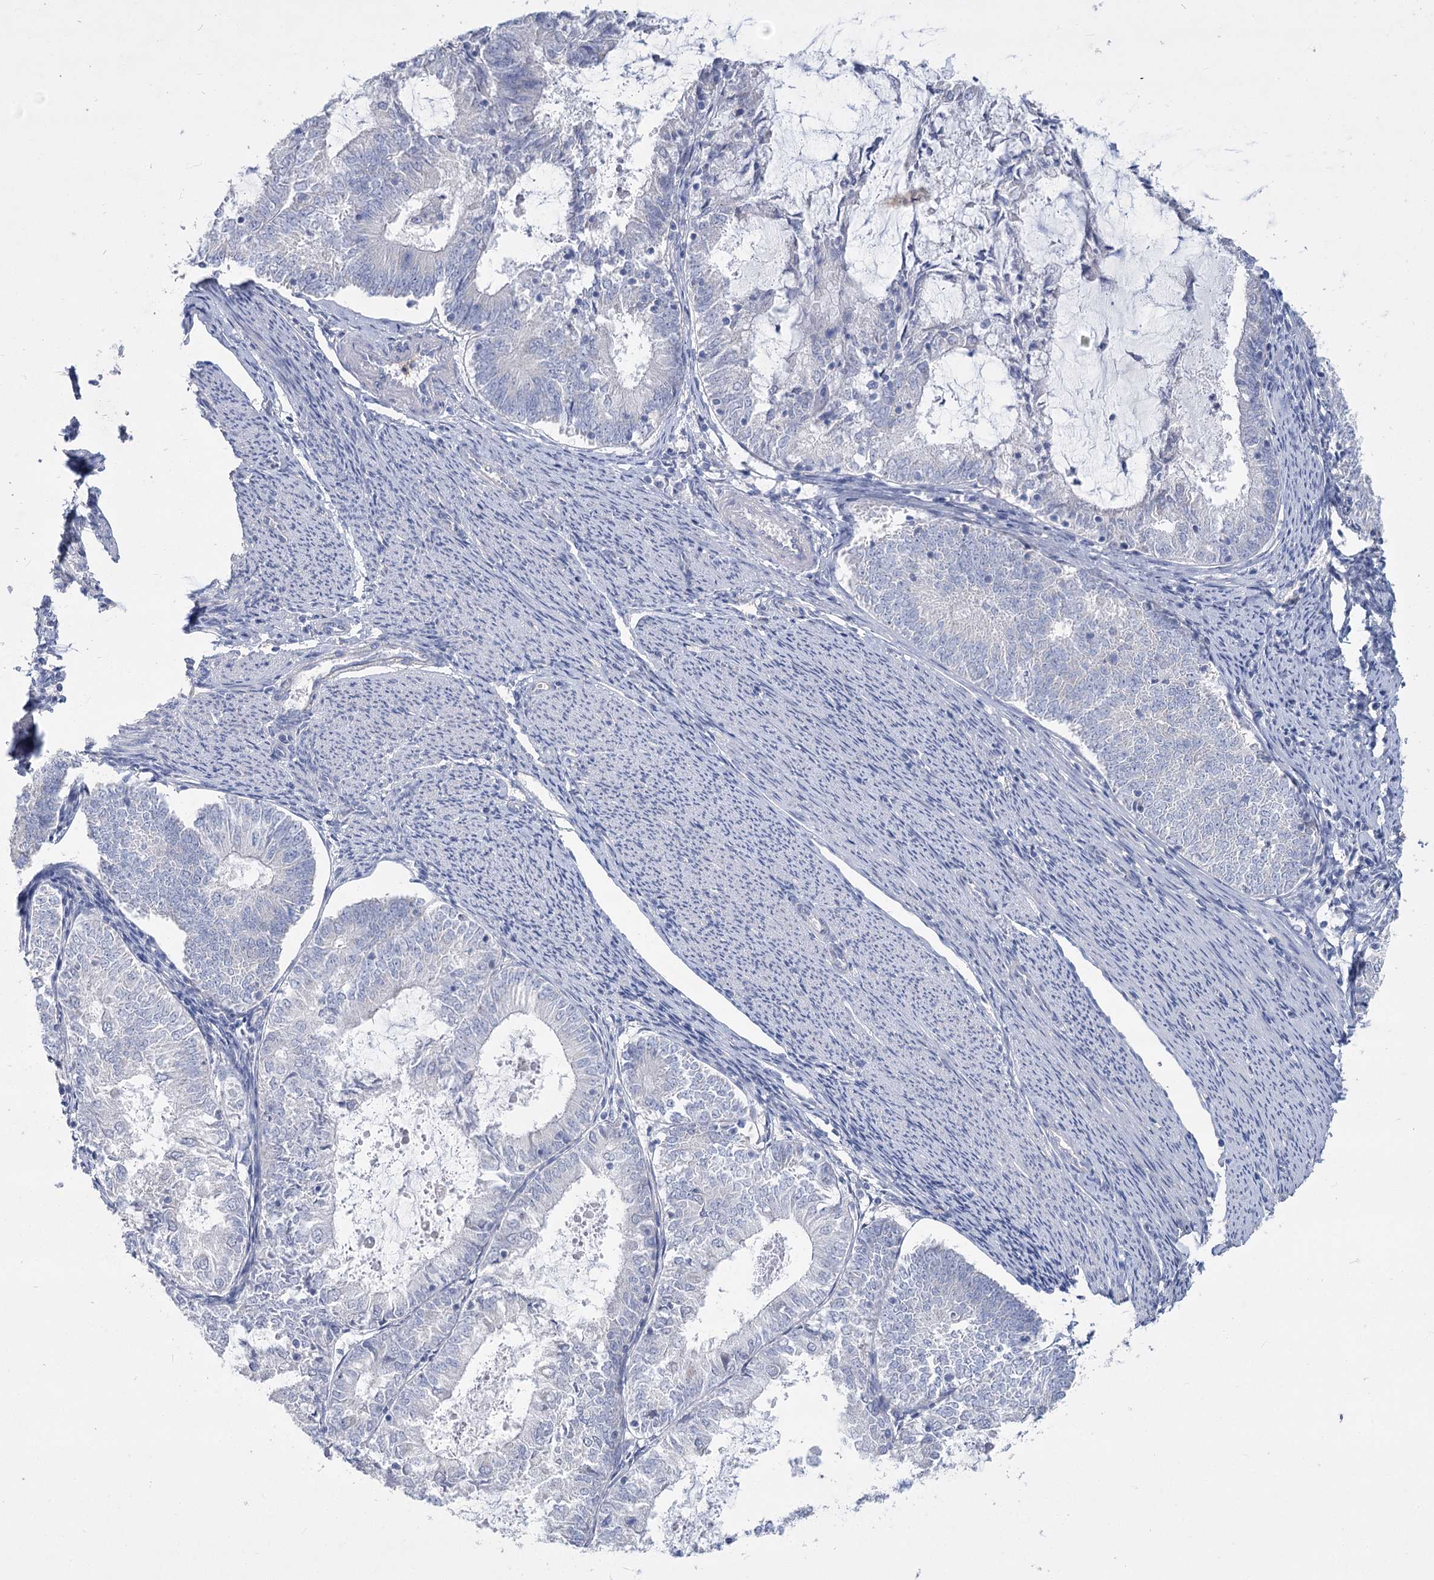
{"staining": {"intensity": "negative", "quantity": "none", "location": "none"}, "tissue": "endometrial cancer", "cell_type": "Tumor cells", "image_type": "cancer", "snomed": [{"axis": "morphology", "description": "Adenocarcinoma, NOS"}, {"axis": "topography", "description": "Endometrium"}], "caption": "Histopathology image shows no protein expression in tumor cells of endometrial adenocarcinoma tissue.", "gene": "SLC9A3", "patient": {"sex": "female", "age": 57}}